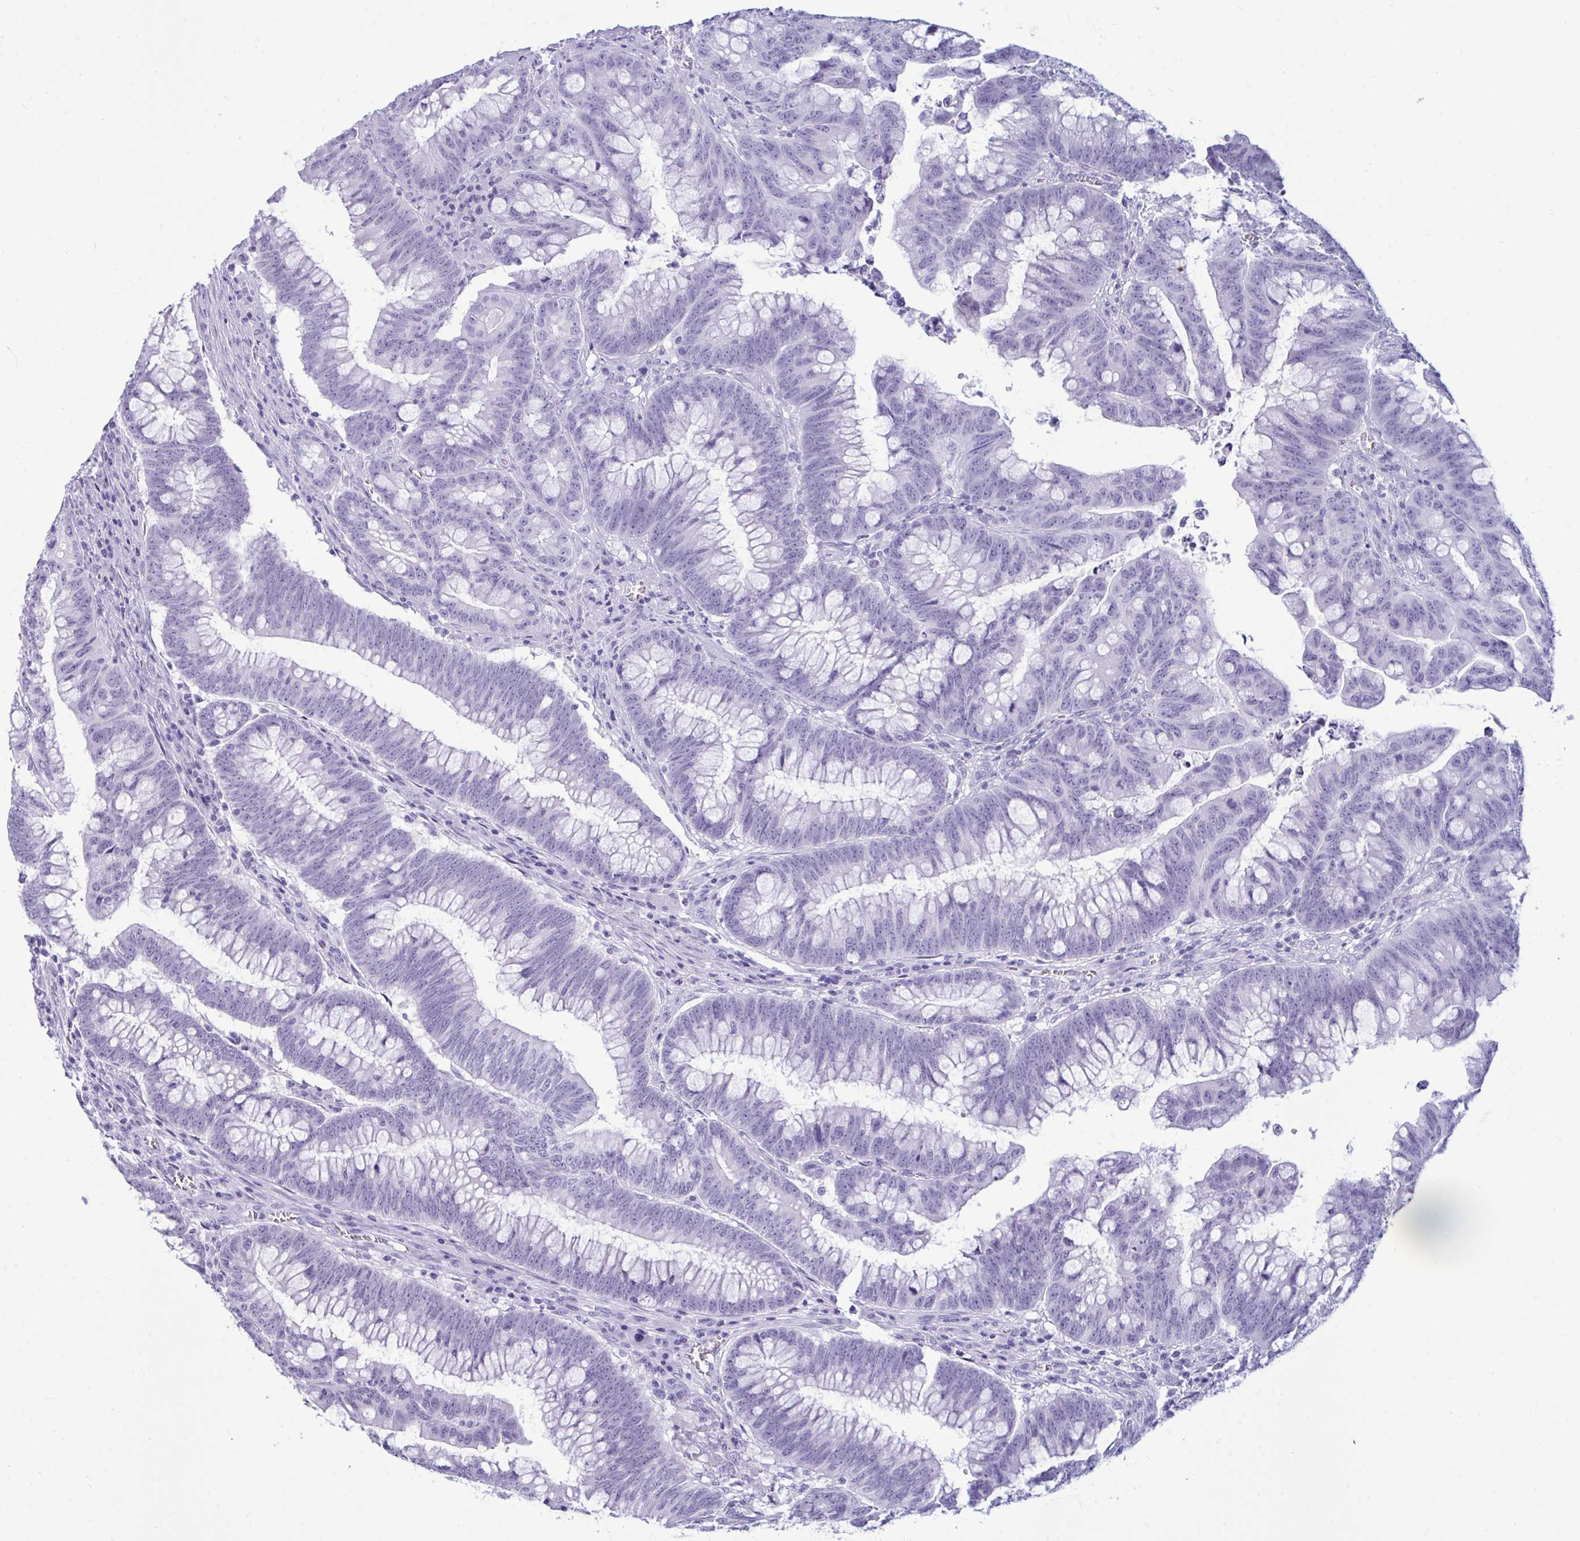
{"staining": {"intensity": "negative", "quantity": "none", "location": "none"}, "tissue": "colorectal cancer", "cell_type": "Tumor cells", "image_type": "cancer", "snomed": [{"axis": "morphology", "description": "Adenocarcinoma, NOS"}, {"axis": "topography", "description": "Colon"}], "caption": "The photomicrograph demonstrates no staining of tumor cells in colorectal cancer. (Brightfield microscopy of DAB (3,3'-diaminobenzidine) IHC at high magnification).", "gene": "ANKRD60", "patient": {"sex": "male", "age": 62}}